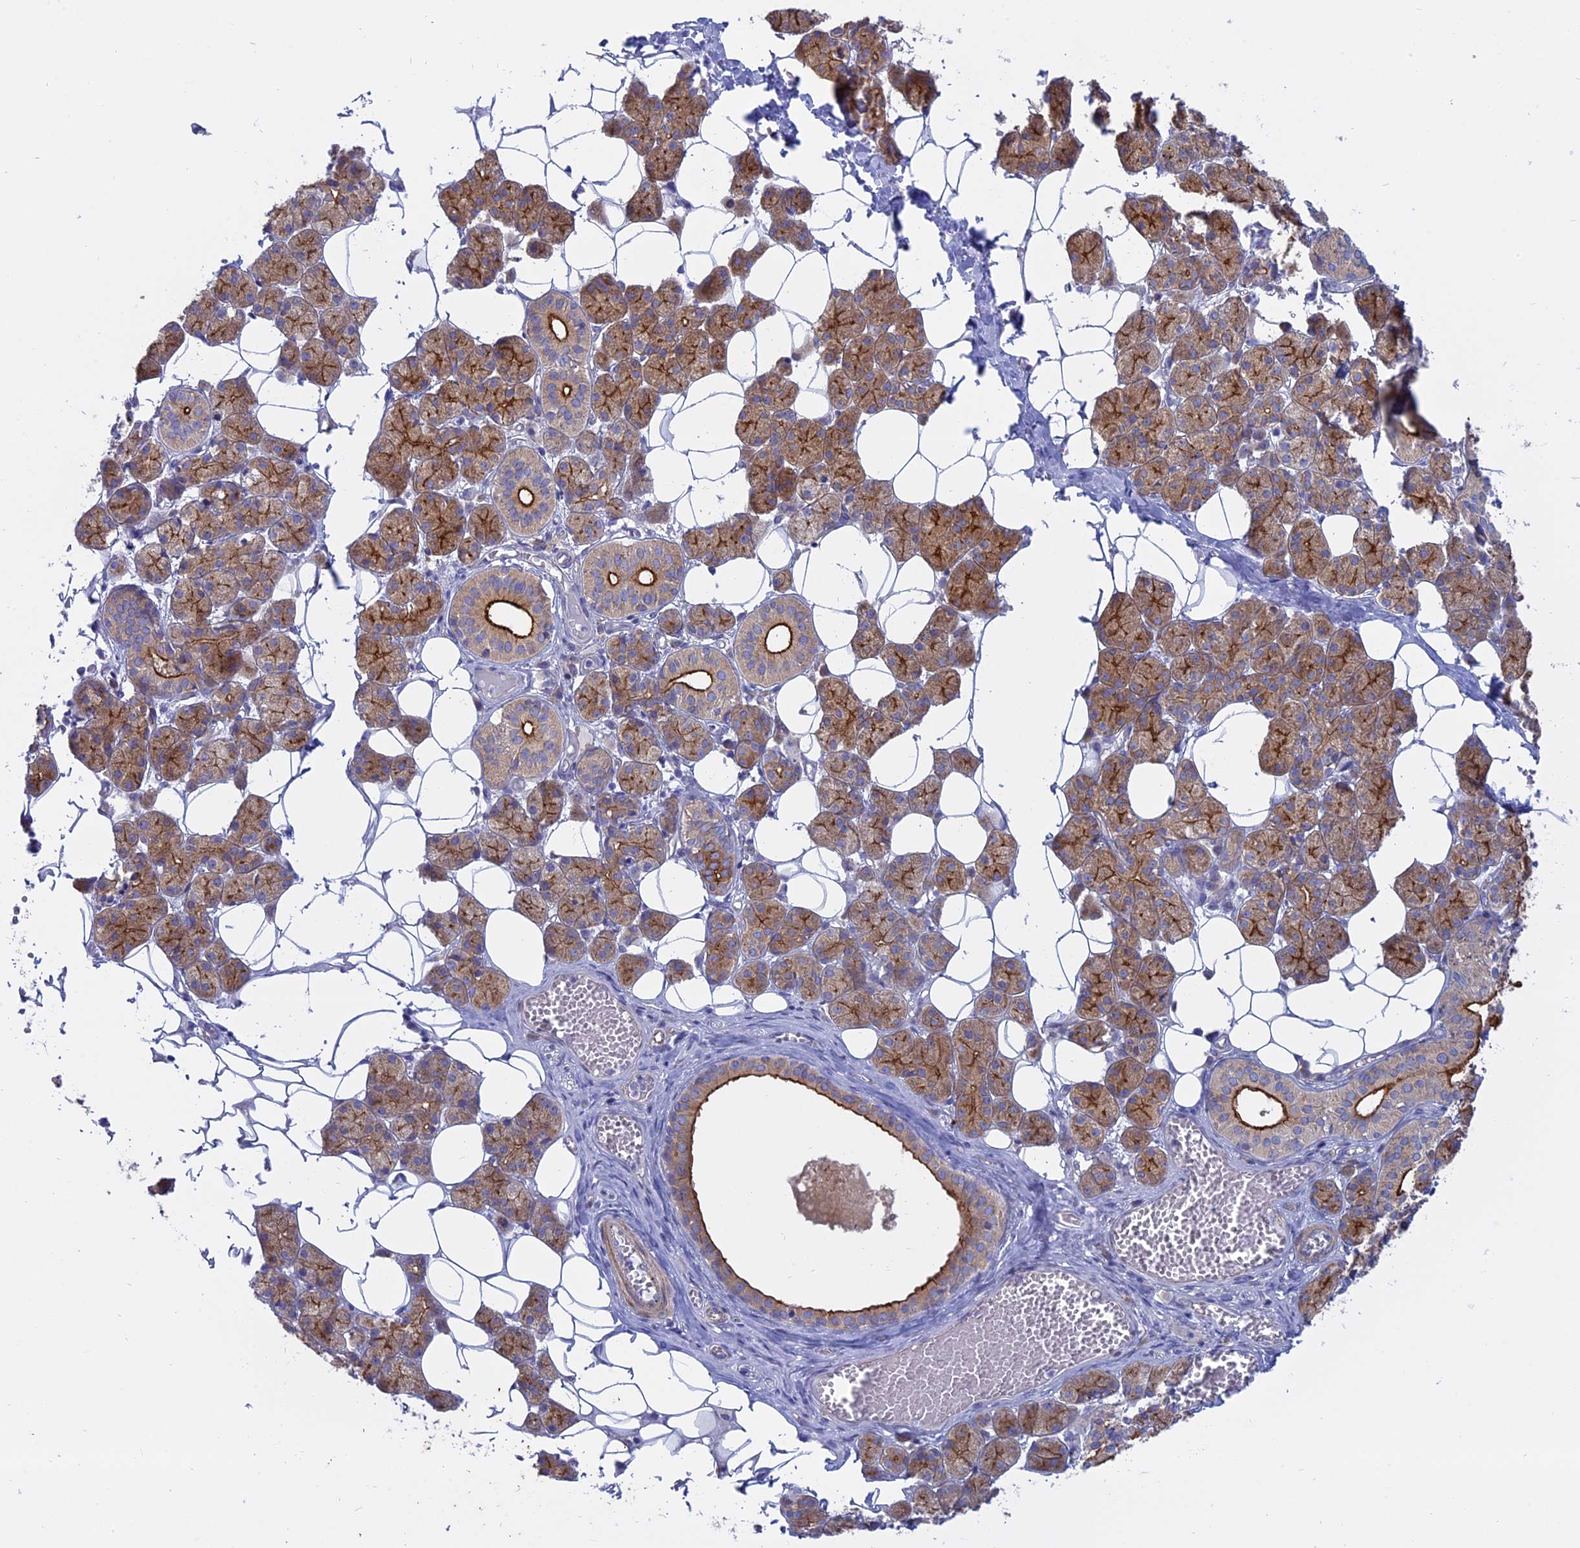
{"staining": {"intensity": "strong", "quantity": "25%-75%", "location": "cytoplasmic/membranous"}, "tissue": "salivary gland", "cell_type": "Glandular cells", "image_type": "normal", "snomed": [{"axis": "morphology", "description": "Normal tissue, NOS"}, {"axis": "topography", "description": "Salivary gland"}], "caption": "Immunohistochemistry (IHC) (DAB (3,3'-diaminobenzidine)) staining of unremarkable human salivary gland exhibits strong cytoplasmic/membranous protein expression in about 25%-75% of glandular cells.", "gene": "MYO5B", "patient": {"sex": "female", "age": 33}}